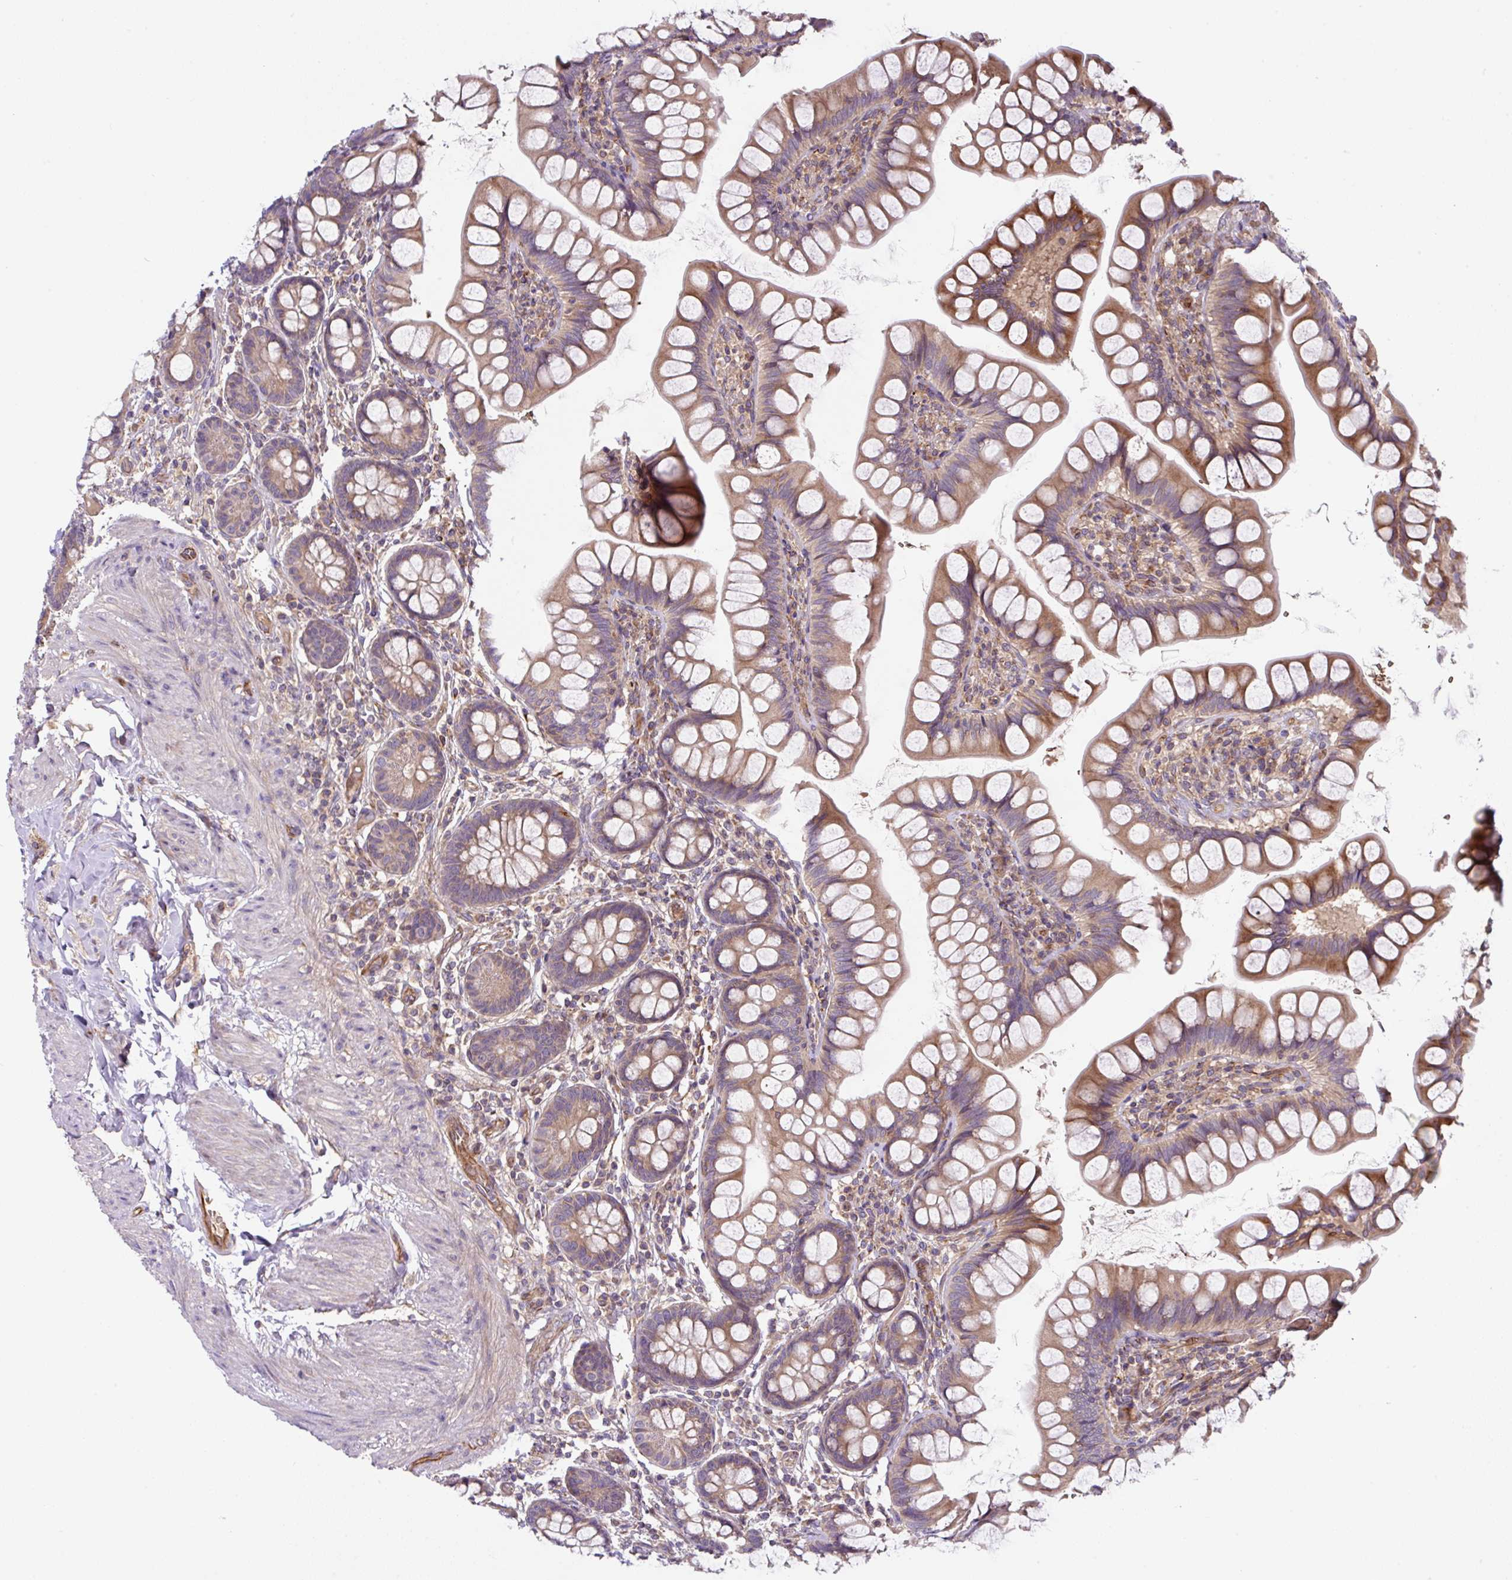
{"staining": {"intensity": "moderate", "quantity": ">75%", "location": "cytoplasmic/membranous"}, "tissue": "small intestine", "cell_type": "Glandular cells", "image_type": "normal", "snomed": [{"axis": "morphology", "description": "Normal tissue, NOS"}, {"axis": "topography", "description": "Small intestine"}], "caption": "Glandular cells exhibit medium levels of moderate cytoplasmic/membranous staining in approximately >75% of cells in benign small intestine.", "gene": "APOBEC3D", "patient": {"sex": "male", "age": 70}}